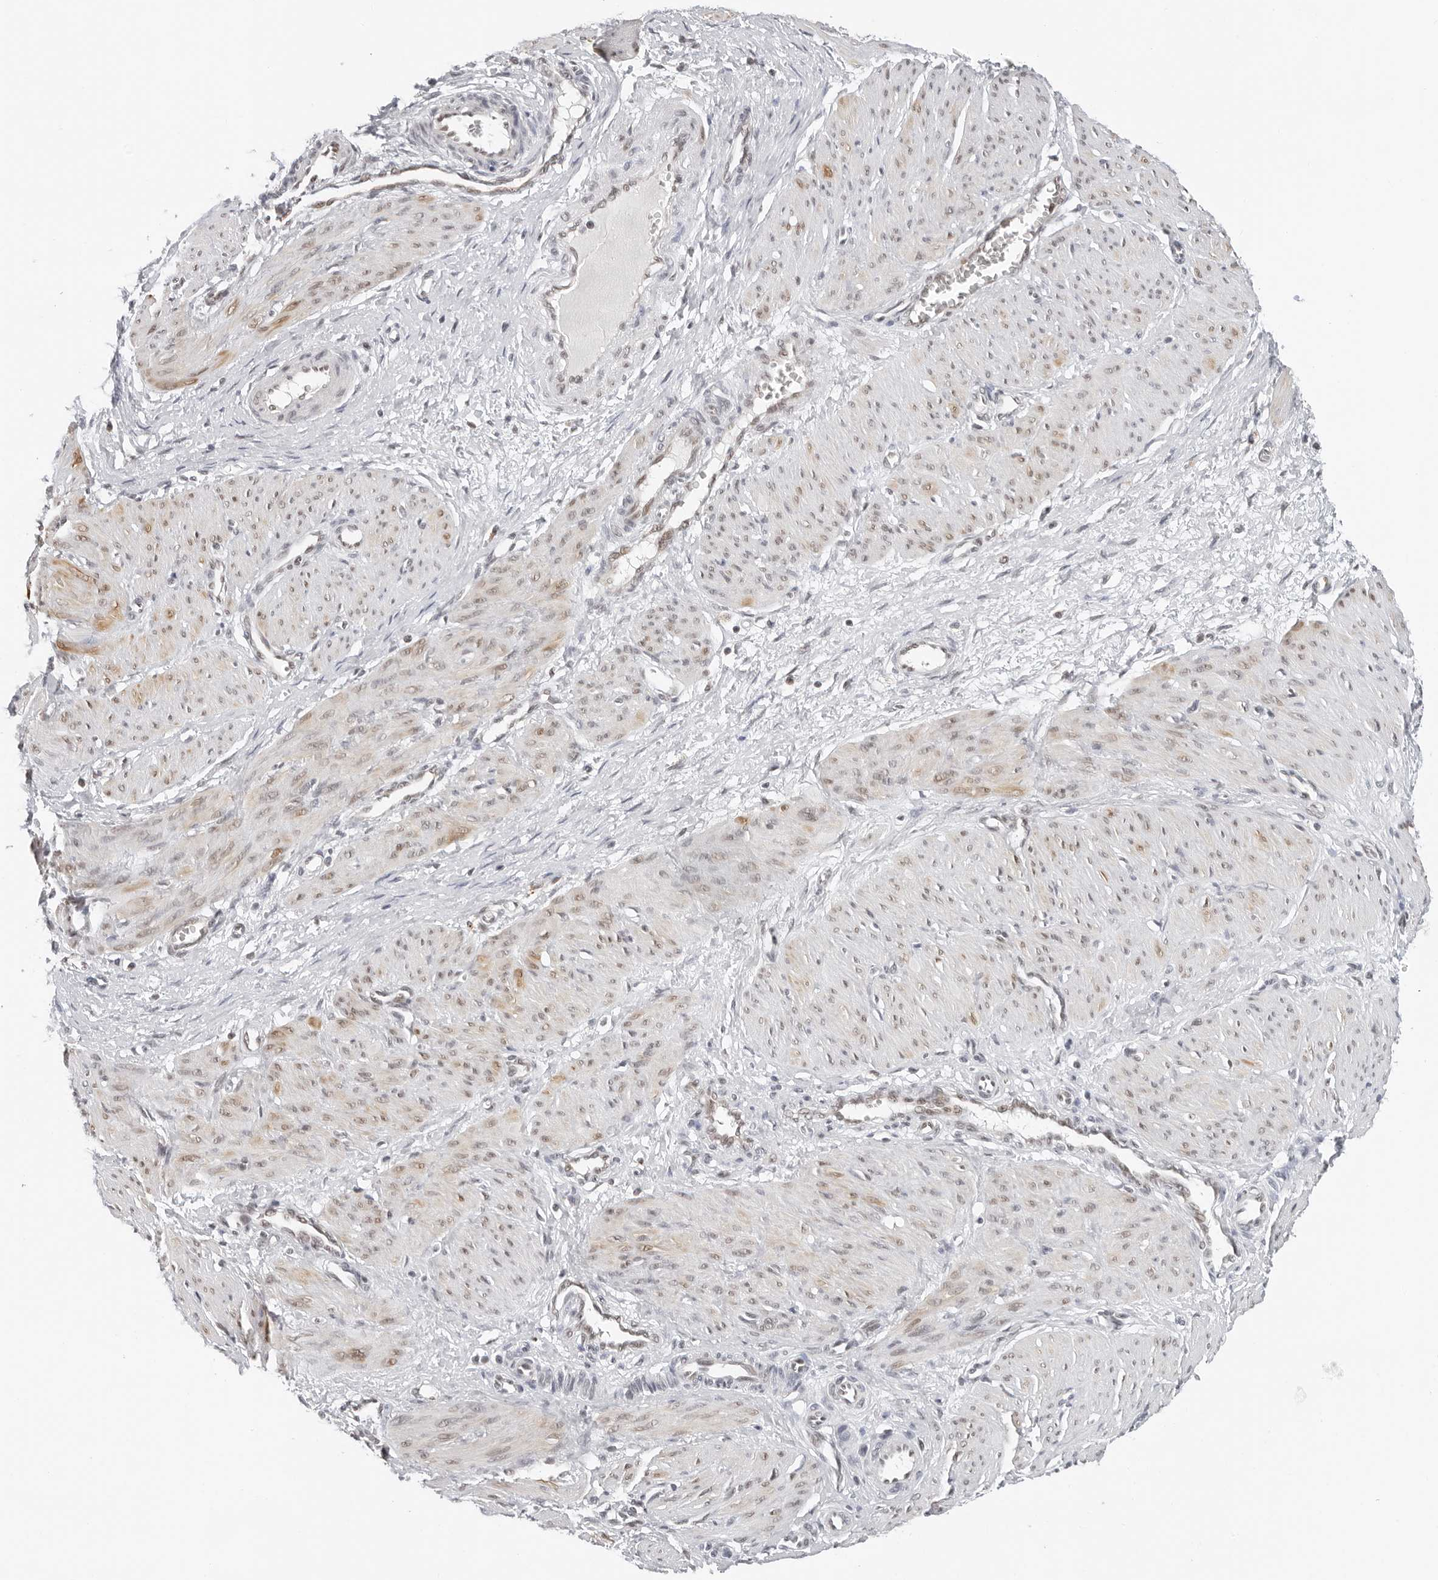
{"staining": {"intensity": "moderate", "quantity": "<25%", "location": "nuclear"}, "tissue": "smooth muscle", "cell_type": "Smooth muscle cells", "image_type": "normal", "snomed": [{"axis": "morphology", "description": "Normal tissue, NOS"}, {"axis": "topography", "description": "Endometrium"}], "caption": "The histopathology image exhibits a brown stain indicating the presence of a protein in the nuclear of smooth muscle cells in smooth muscle.", "gene": "TOX4", "patient": {"sex": "female", "age": 33}}